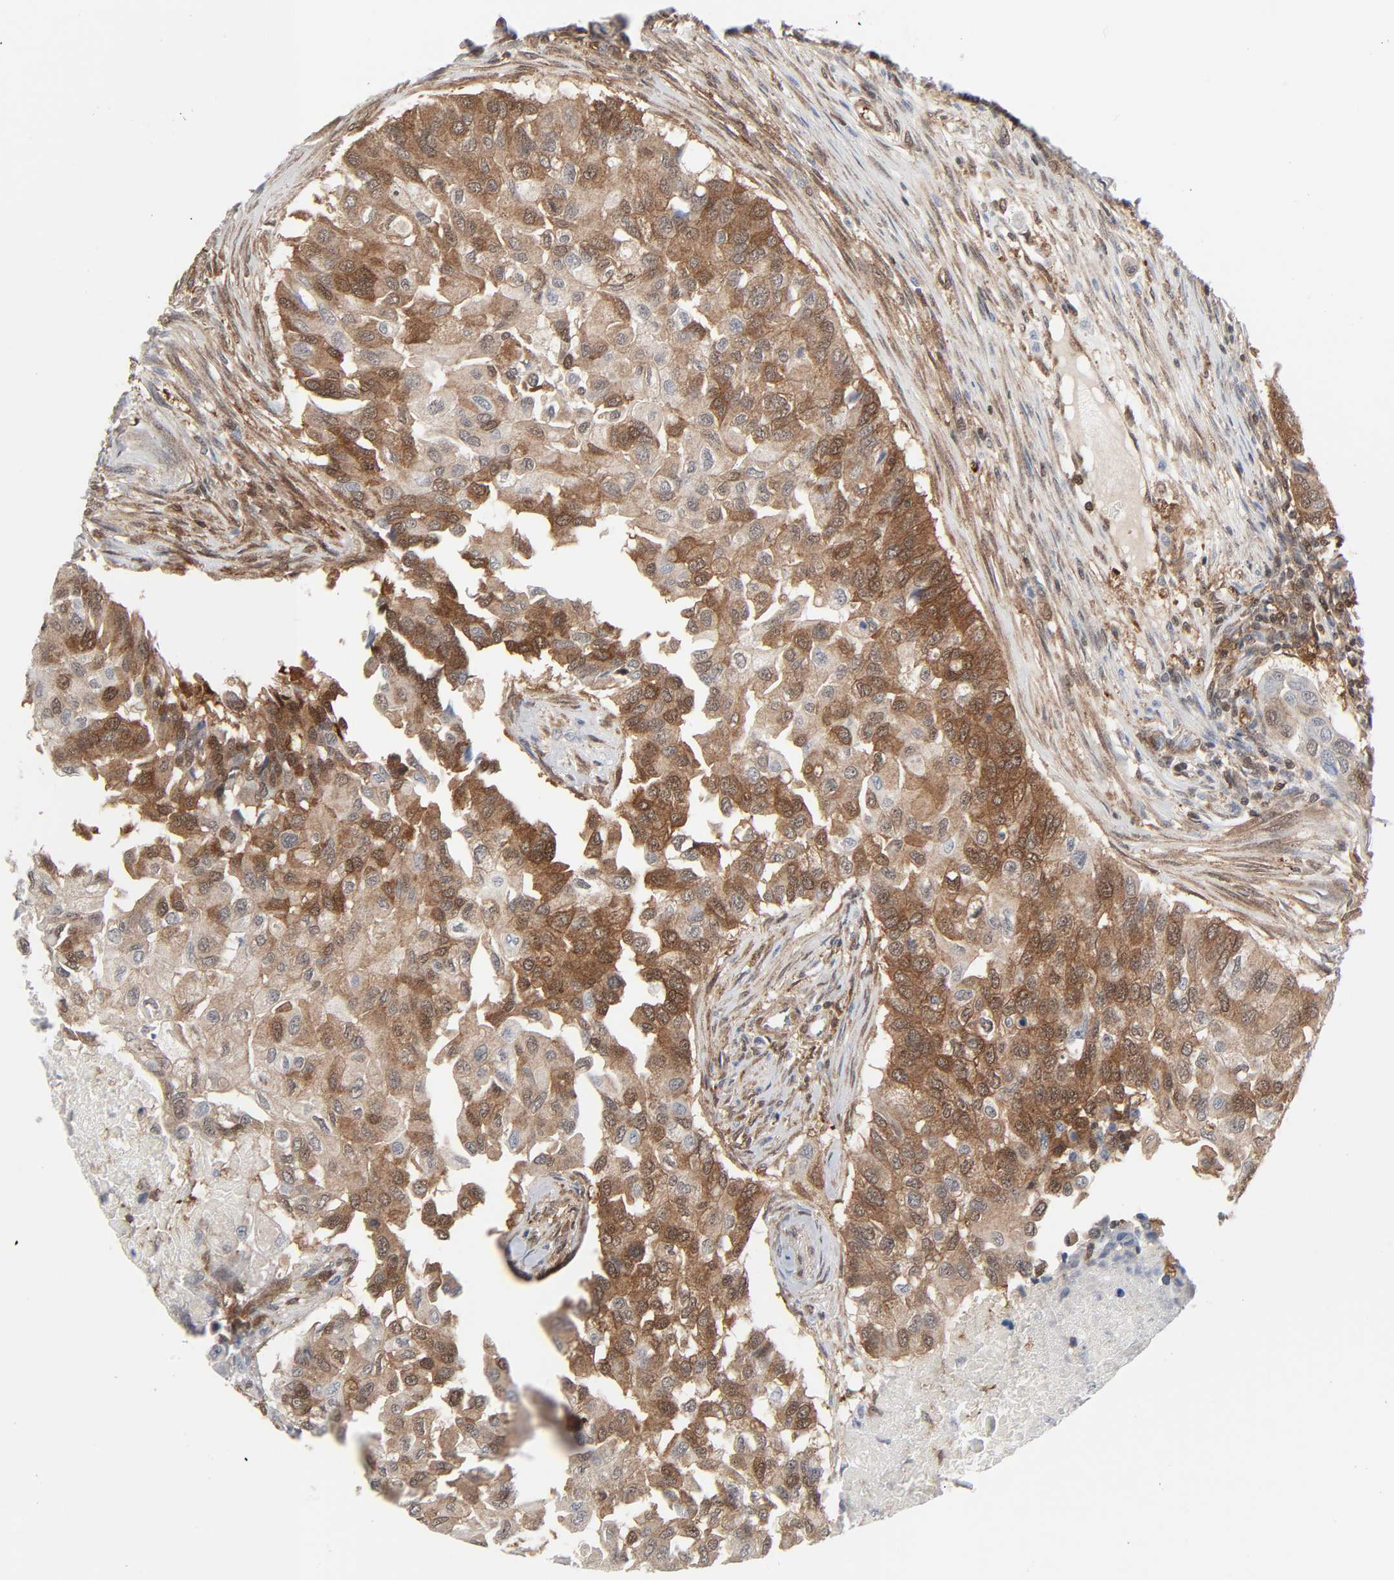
{"staining": {"intensity": "moderate", "quantity": ">75%", "location": "cytoplasmic/membranous"}, "tissue": "breast cancer", "cell_type": "Tumor cells", "image_type": "cancer", "snomed": [{"axis": "morphology", "description": "Normal tissue, NOS"}, {"axis": "morphology", "description": "Duct carcinoma"}, {"axis": "topography", "description": "Breast"}], "caption": "A histopathology image of human breast intraductal carcinoma stained for a protein exhibits moderate cytoplasmic/membranous brown staining in tumor cells. (Stains: DAB (3,3'-diaminobenzidine) in brown, nuclei in blue, Microscopy: brightfield microscopy at high magnification).", "gene": "GSK3A", "patient": {"sex": "female", "age": 49}}